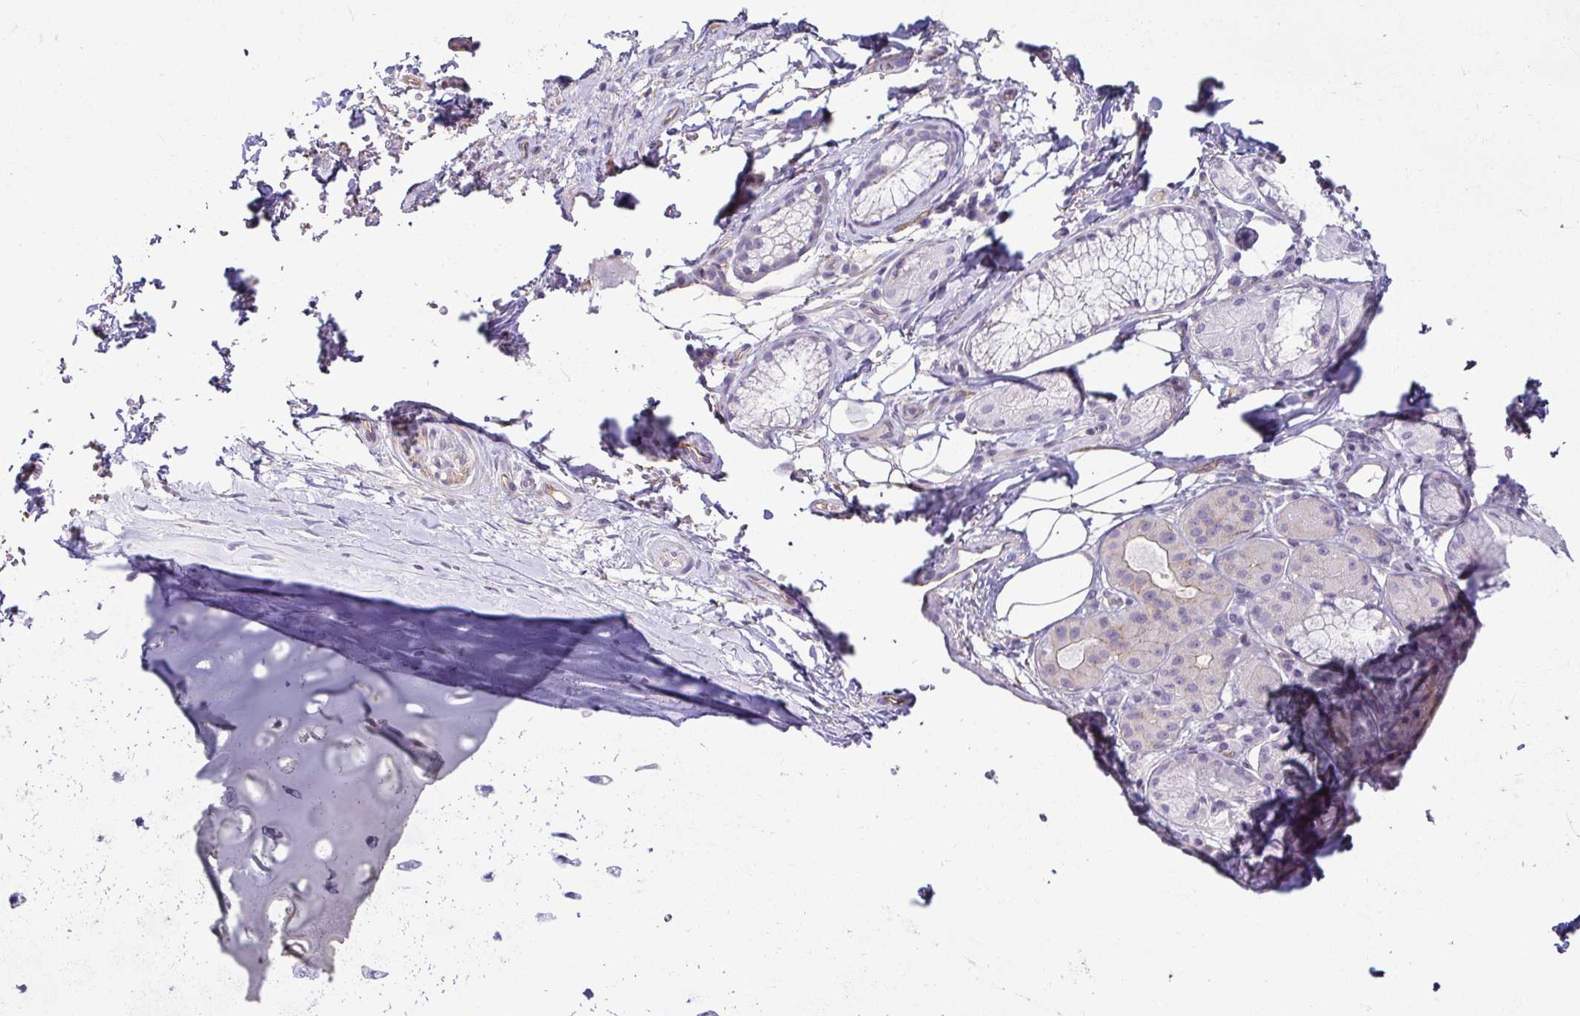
{"staining": {"intensity": "negative", "quantity": "none", "location": "none"}, "tissue": "adipose tissue", "cell_type": "Adipocytes", "image_type": "normal", "snomed": [{"axis": "morphology", "description": "Normal tissue, NOS"}, {"axis": "topography", "description": "Cartilage tissue"}, {"axis": "topography", "description": "Bronchus"}], "caption": "Immunohistochemistry (IHC) image of benign adipose tissue: adipose tissue stained with DAB displays no significant protein positivity in adipocytes.", "gene": "CASP14", "patient": {"sex": "male", "age": 64}}